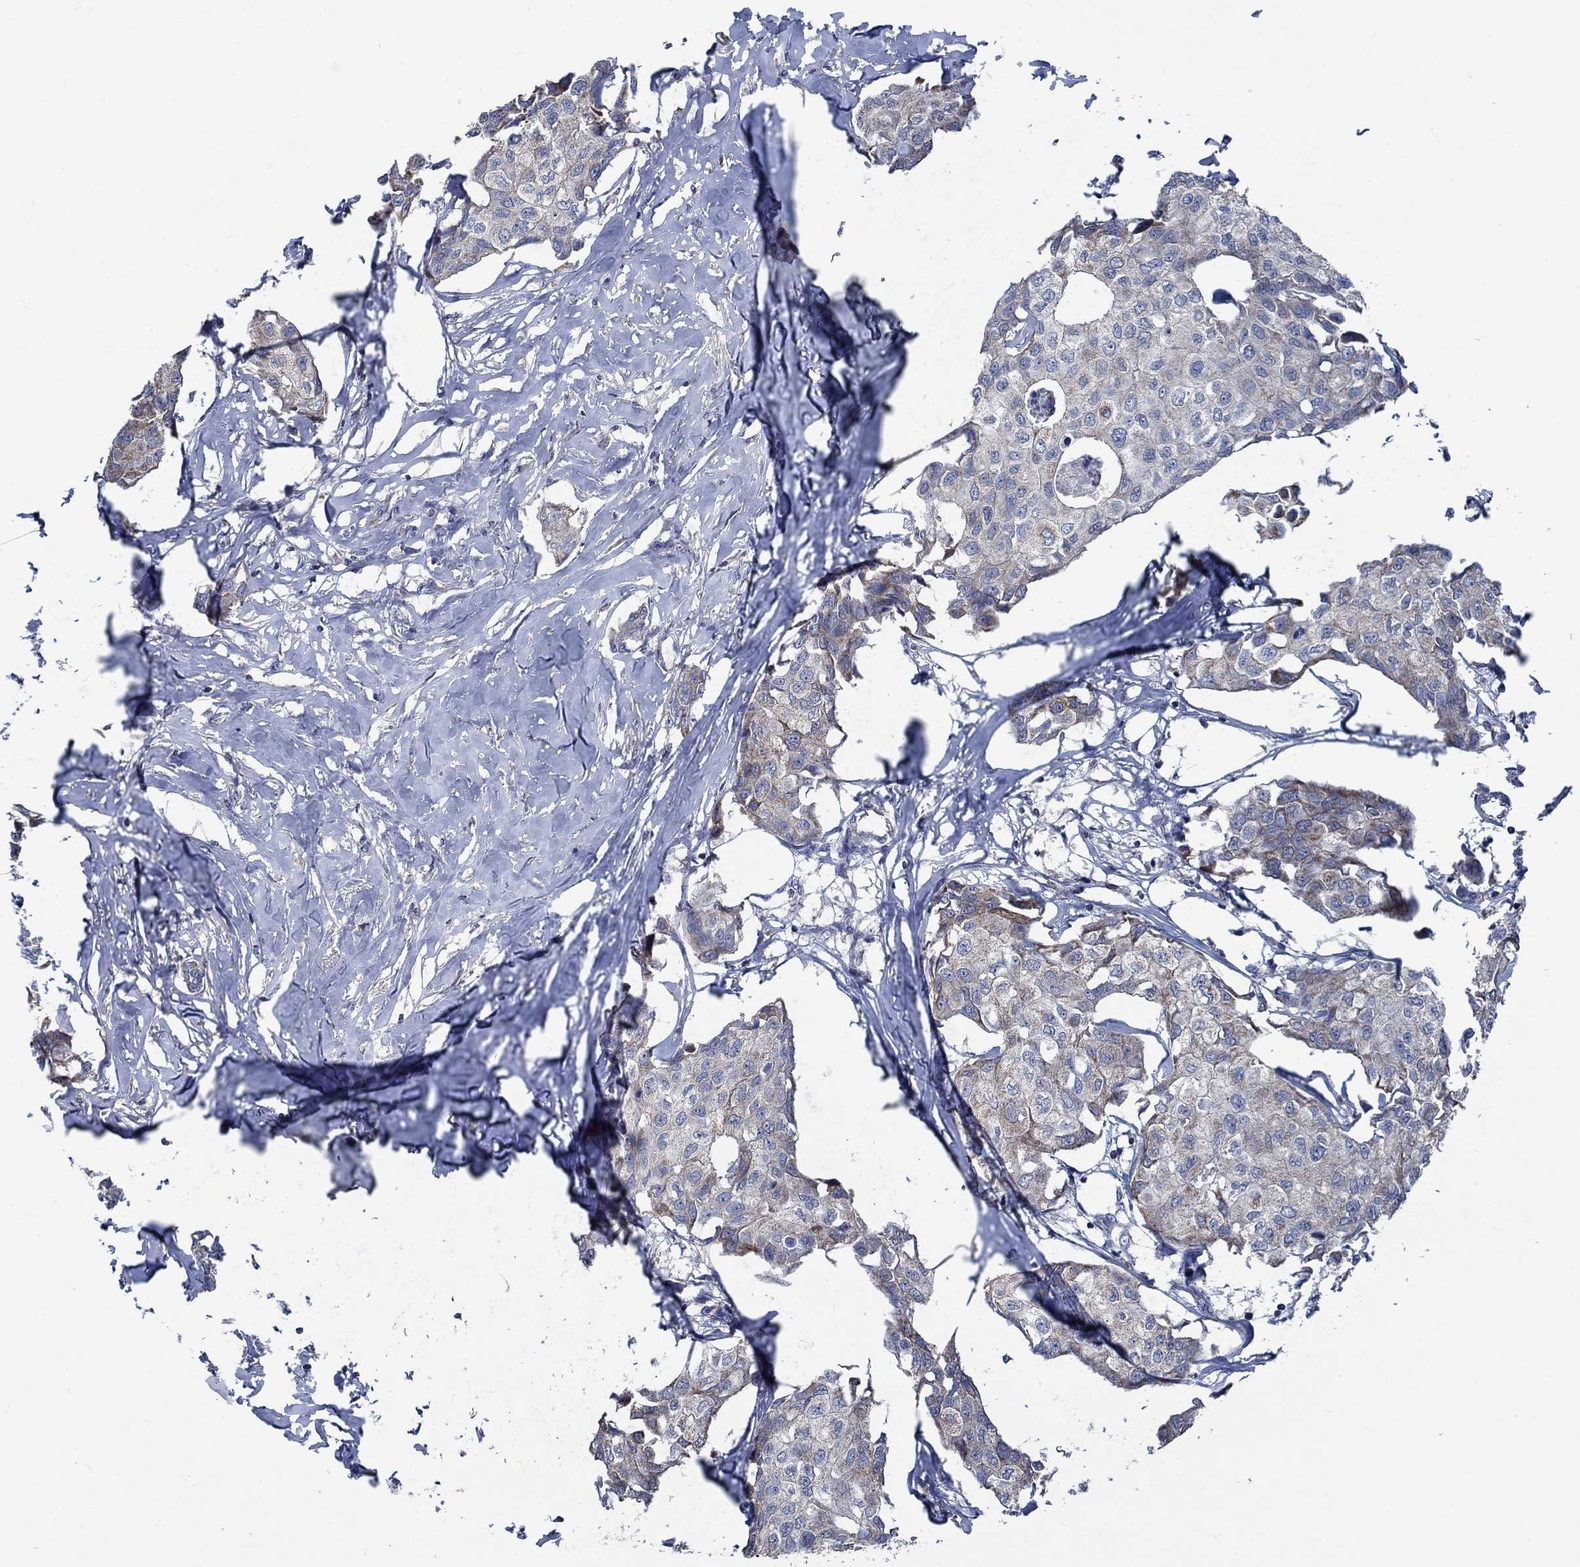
{"staining": {"intensity": "weak", "quantity": "25%-75%", "location": "cytoplasmic/membranous"}, "tissue": "breast cancer", "cell_type": "Tumor cells", "image_type": "cancer", "snomed": [{"axis": "morphology", "description": "Duct carcinoma"}, {"axis": "topography", "description": "Breast"}], "caption": "A micrograph of breast cancer stained for a protein exhibits weak cytoplasmic/membranous brown staining in tumor cells.", "gene": "STXBP6", "patient": {"sex": "female", "age": 80}}